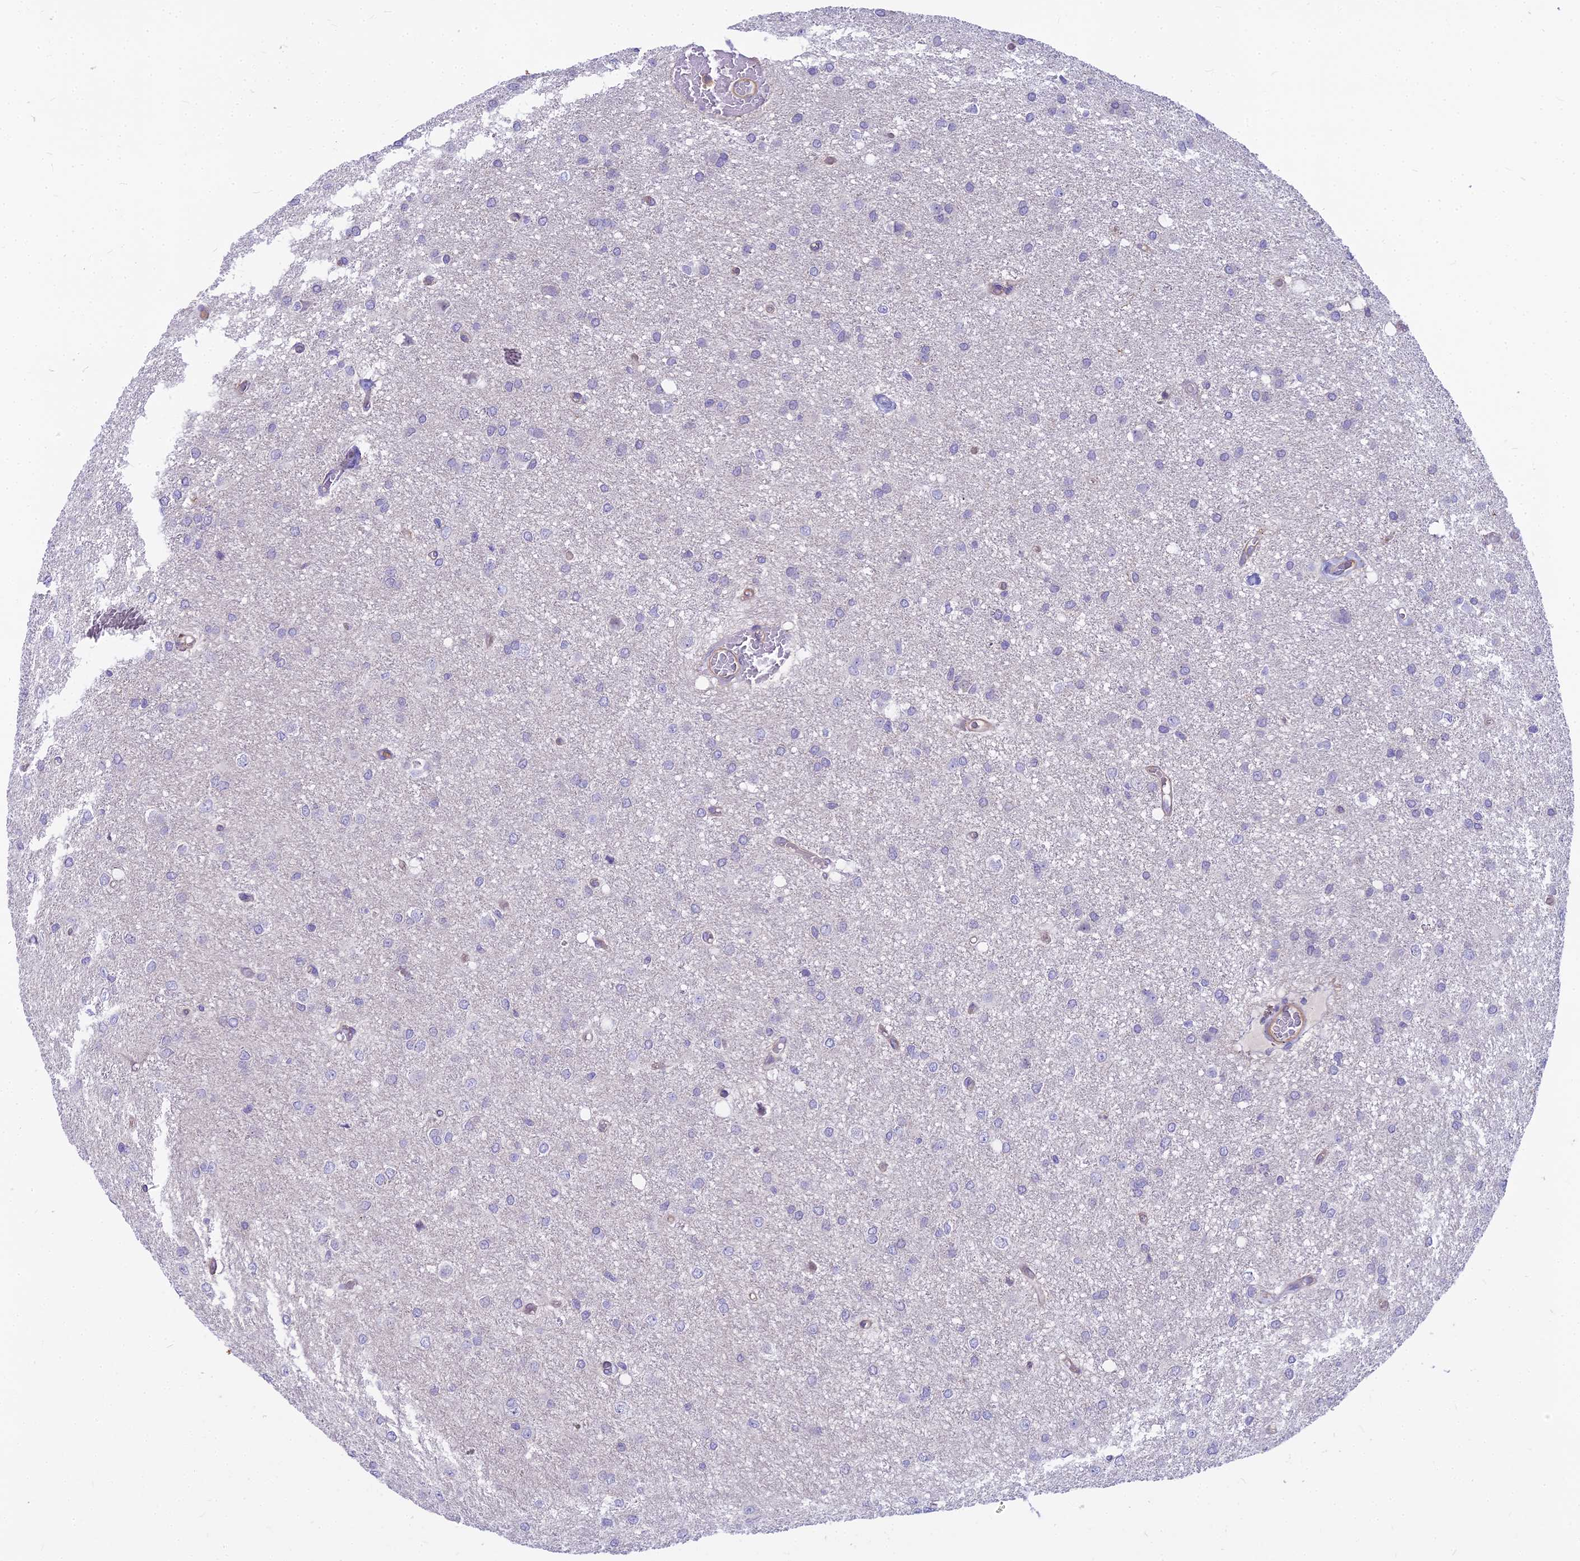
{"staining": {"intensity": "negative", "quantity": "none", "location": "none"}, "tissue": "glioma", "cell_type": "Tumor cells", "image_type": "cancer", "snomed": [{"axis": "morphology", "description": "Glioma, malignant, High grade"}, {"axis": "topography", "description": "Brain"}], "caption": "Immunohistochemistry of human high-grade glioma (malignant) exhibits no staining in tumor cells. Brightfield microscopy of immunohistochemistry stained with DAB (3,3'-diaminobenzidine) (brown) and hematoxylin (blue), captured at high magnification.", "gene": "HLA-DOA", "patient": {"sex": "female", "age": 50}}